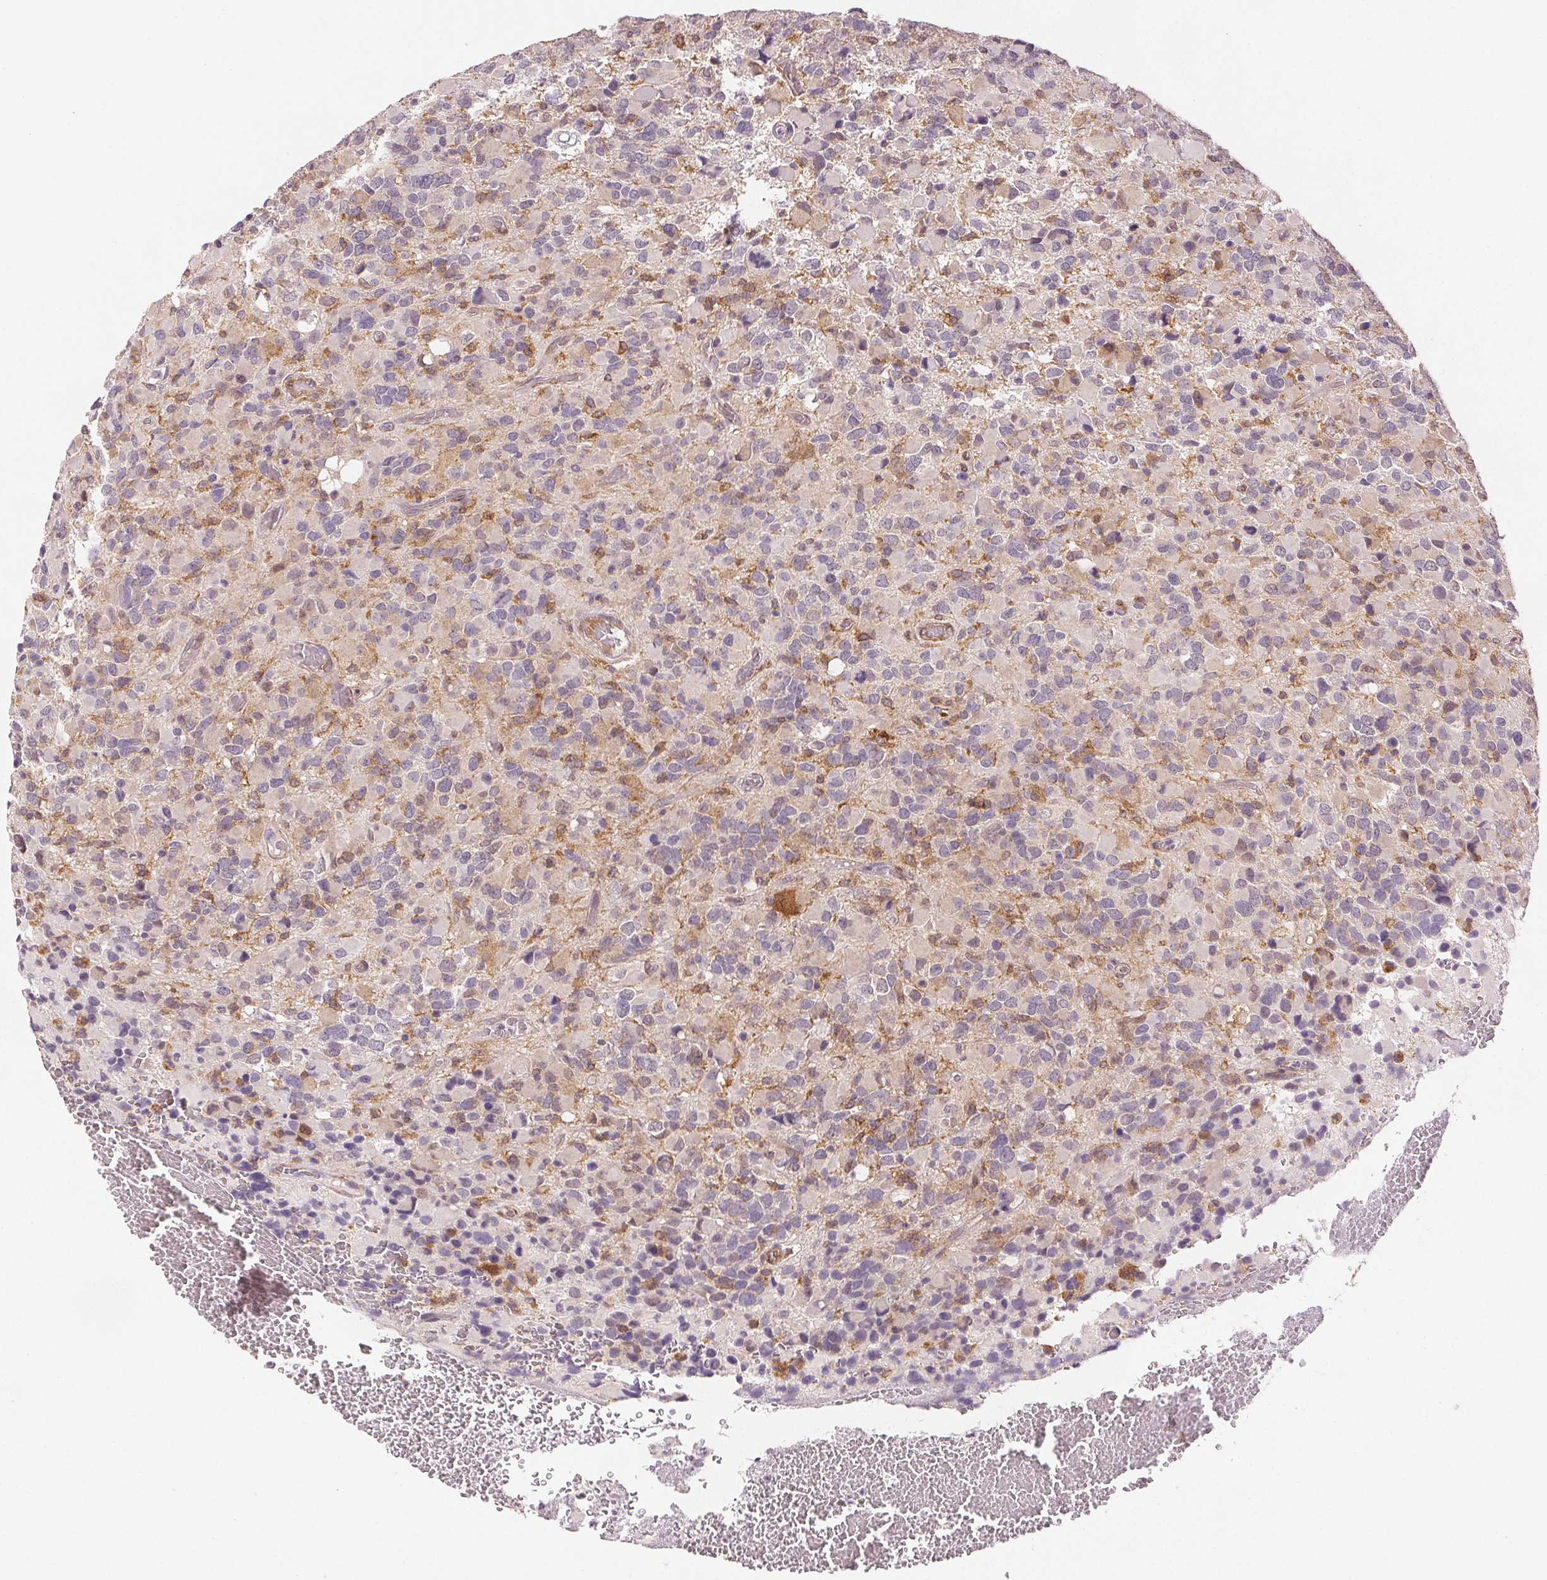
{"staining": {"intensity": "negative", "quantity": "none", "location": "none"}, "tissue": "glioma", "cell_type": "Tumor cells", "image_type": "cancer", "snomed": [{"axis": "morphology", "description": "Glioma, malignant, High grade"}, {"axis": "topography", "description": "Brain"}], "caption": "Glioma was stained to show a protein in brown. There is no significant expression in tumor cells. The staining is performed using DAB (3,3'-diaminobenzidine) brown chromogen with nuclei counter-stained in using hematoxylin.", "gene": "DIAPH2", "patient": {"sex": "female", "age": 40}}